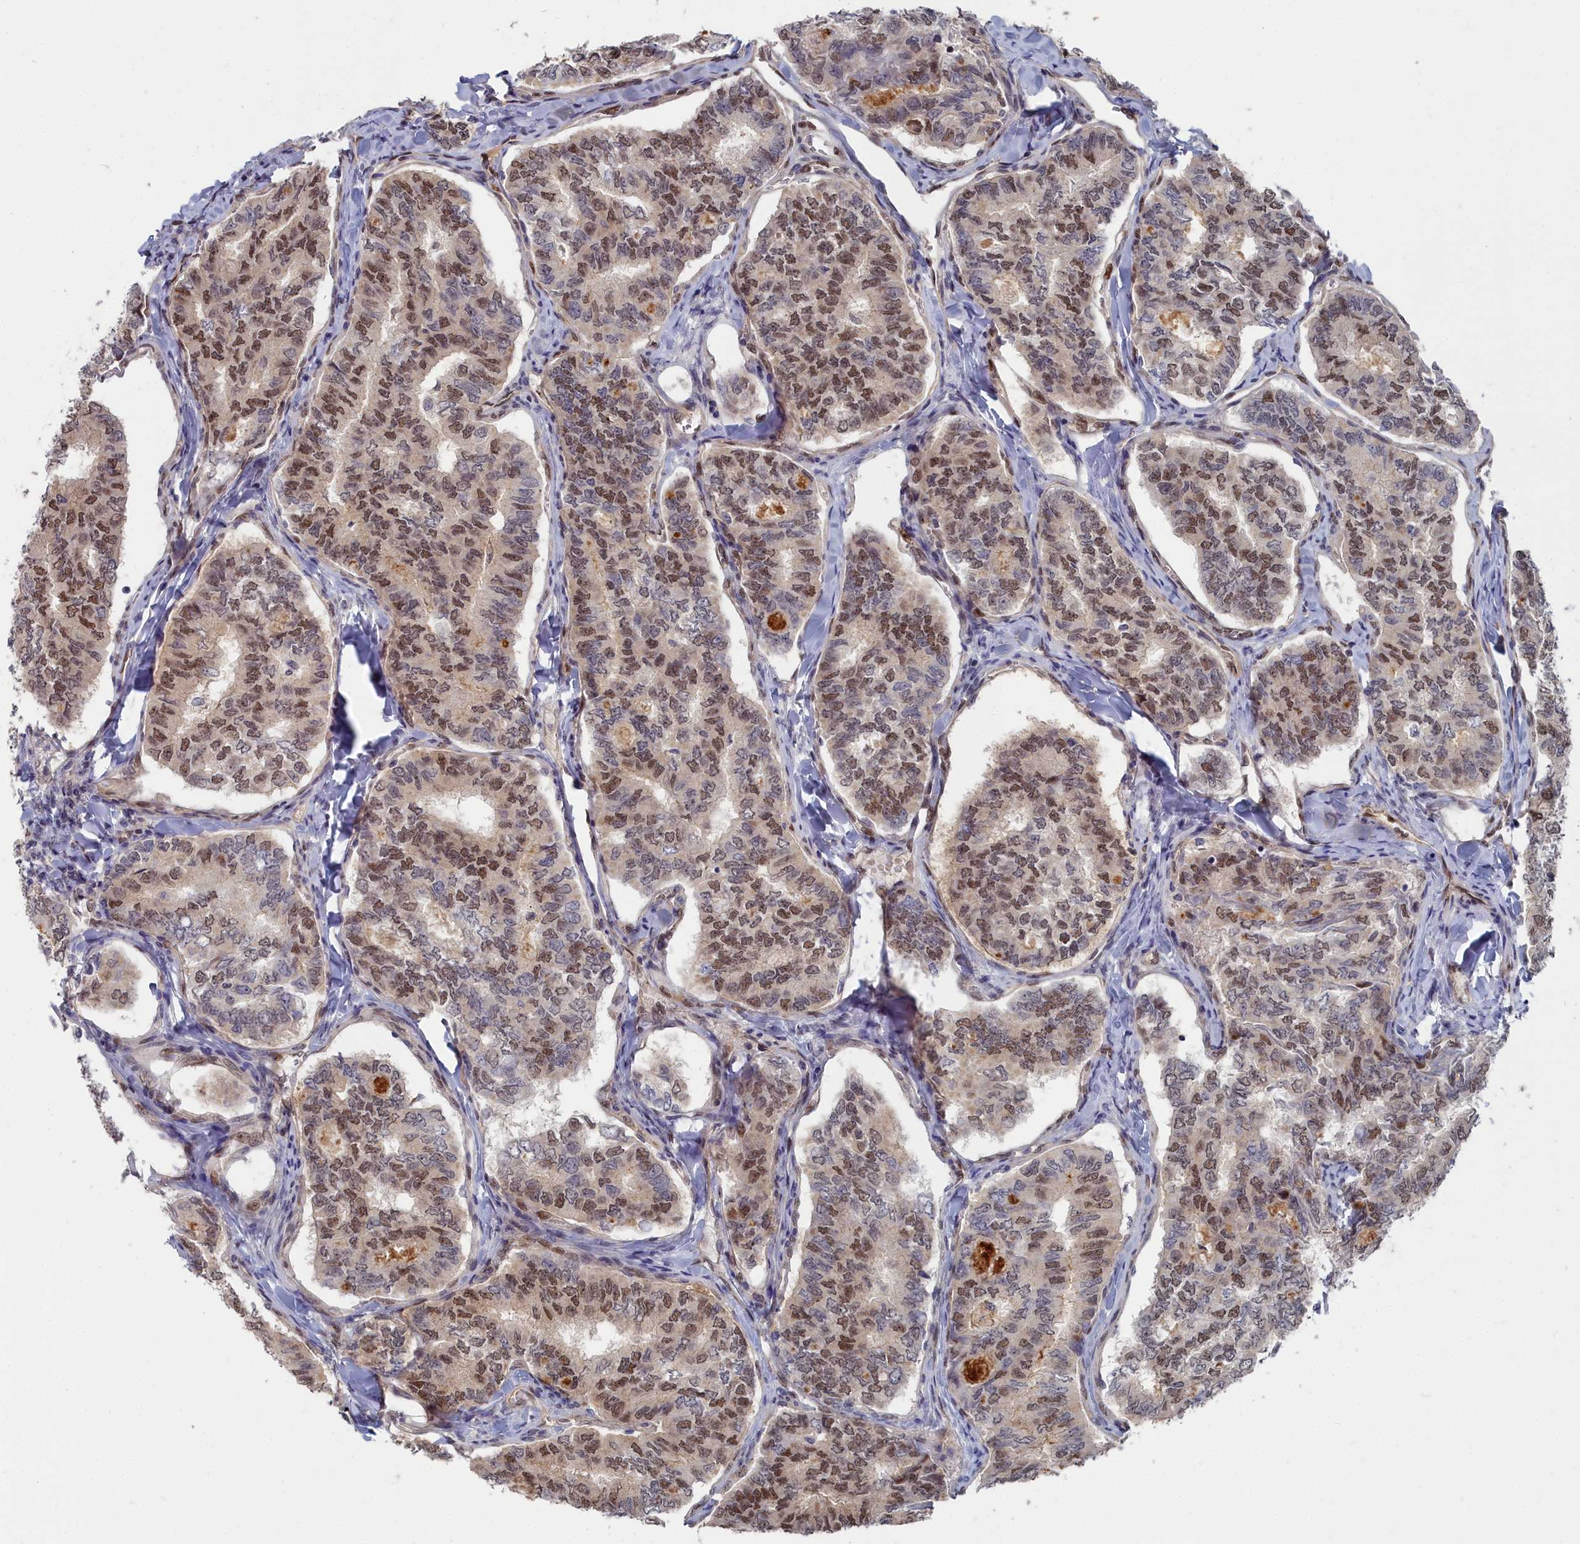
{"staining": {"intensity": "moderate", "quantity": ">75%", "location": "nuclear"}, "tissue": "thyroid cancer", "cell_type": "Tumor cells", "image_type": "cancer", "snomed": [{"axis": "morphology", "description": "Papillary adenocarcinoma, NOS"}, {"axis": "topography", "description": "Thyroid gland"}], "caption": "An IHC histopathology image of neoplastic tissue is shown. Protein staining in brown labels moderate nuclear positivity in thyroid papillary adenocarcinoma within tumor cells.", "gene": "RPS27A", "patient": {"sex": "female", "age": 35}}